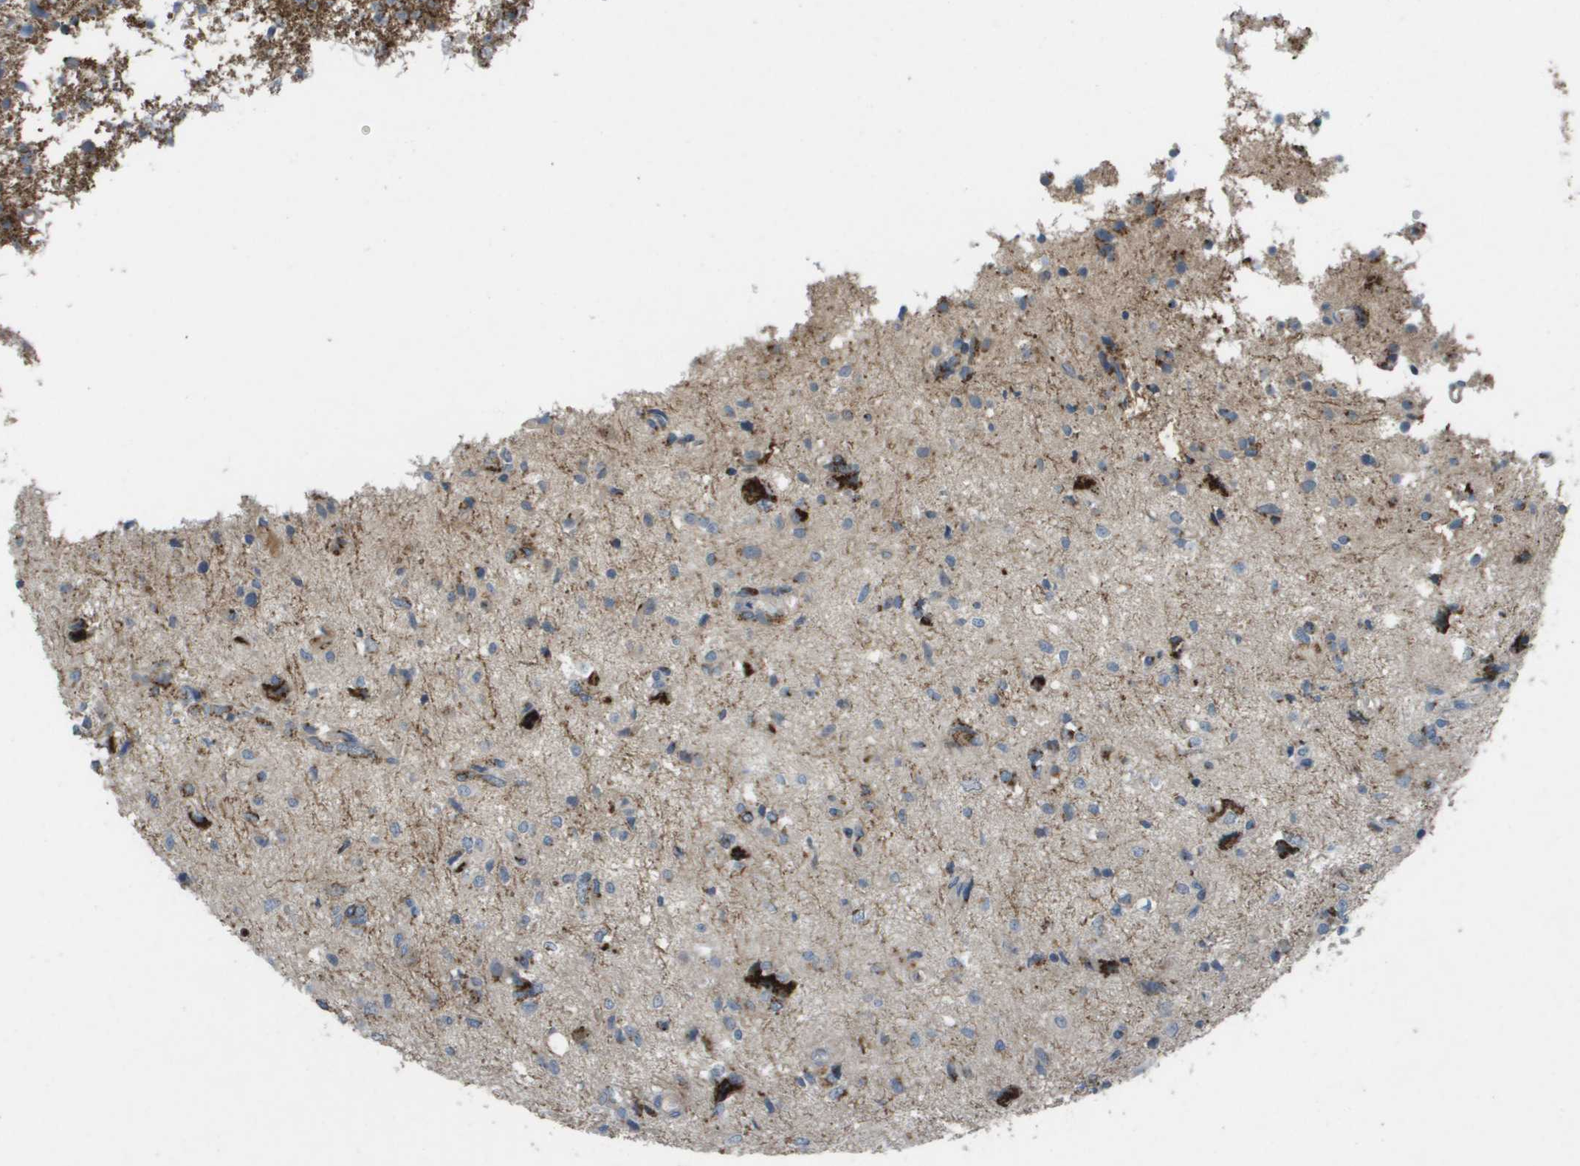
{"staining": {"intensity": "moderate", "quantity": "<25%", "location": "cytoplasmic/membranous"}, "tissue": "glioma", "cell_type": "Tumor cells", "image_type": "cancer", "snomed": [{"axis": "morphology", "description": "Glioma, malignant, High grade"}, {"axis": "topography", "description": "Brain"}], "caption": "DAB immunohistochemical staining of glioma exhibits moderate cytoplasmic/membranous protein positivity in approximately <25% of tumor cells.", "gene": "QSOX2", "patient": {"sex": "female", "age": 59}}